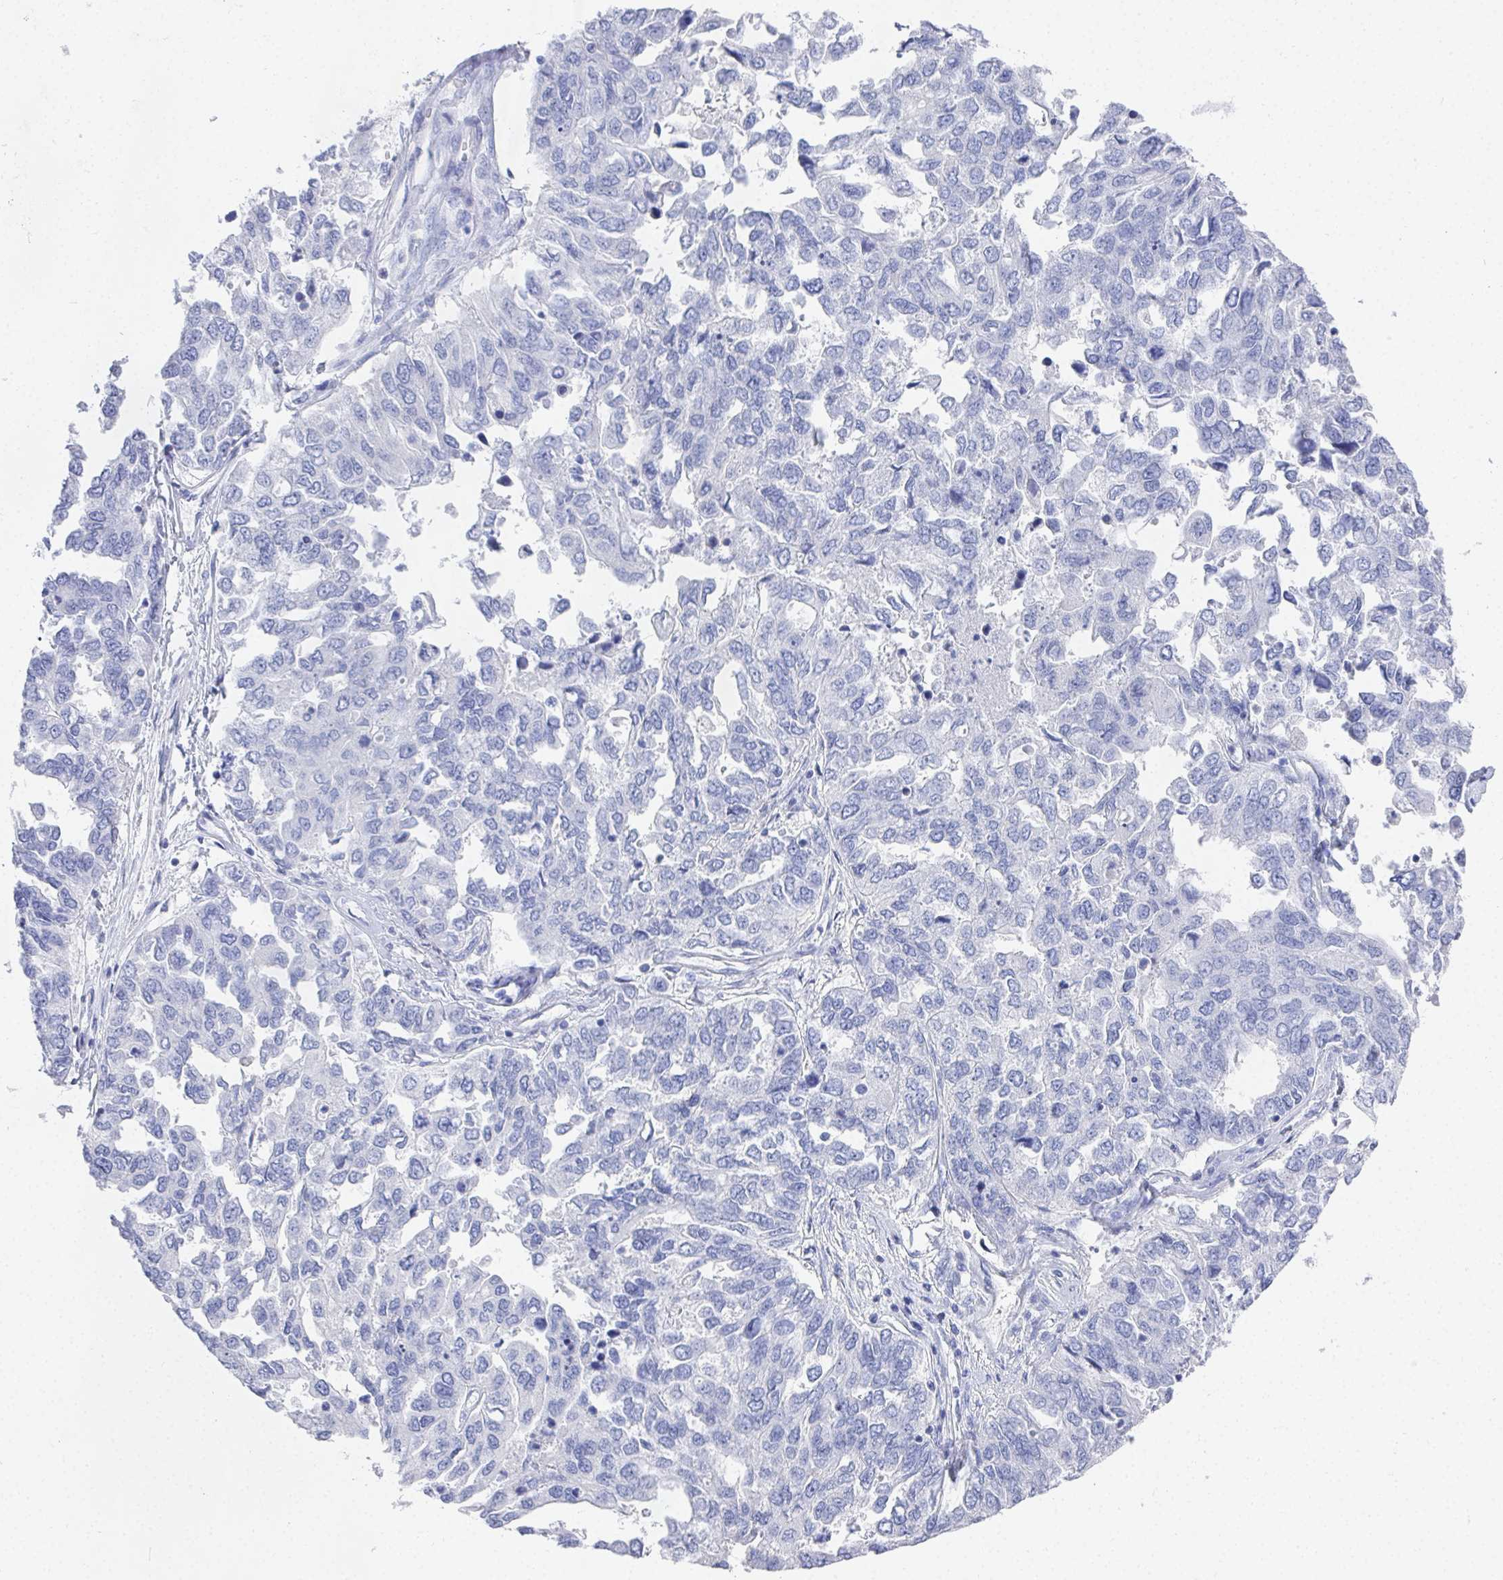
{"staining": {"intensity": "negative", "quantity": "none", "location": "none"}, "tissue": "ovarian cancer", "cell_type": "Tumor cells", "image_type": "cancer", "snomed": [{"axis": "morphology", "description": "Cystadenocarcinoma, serous, NOS"}, {"axis": "topography", "description": "Ovary"}], "caption": "Human ovarian cancer (serous cystadenocarcinoma) stained for a protein using immunohistochemistry (IHC) demonstrates no staining in tumor cells.", "gene": "GRIA1", "patient": {"sex": "female", "age": 53}}